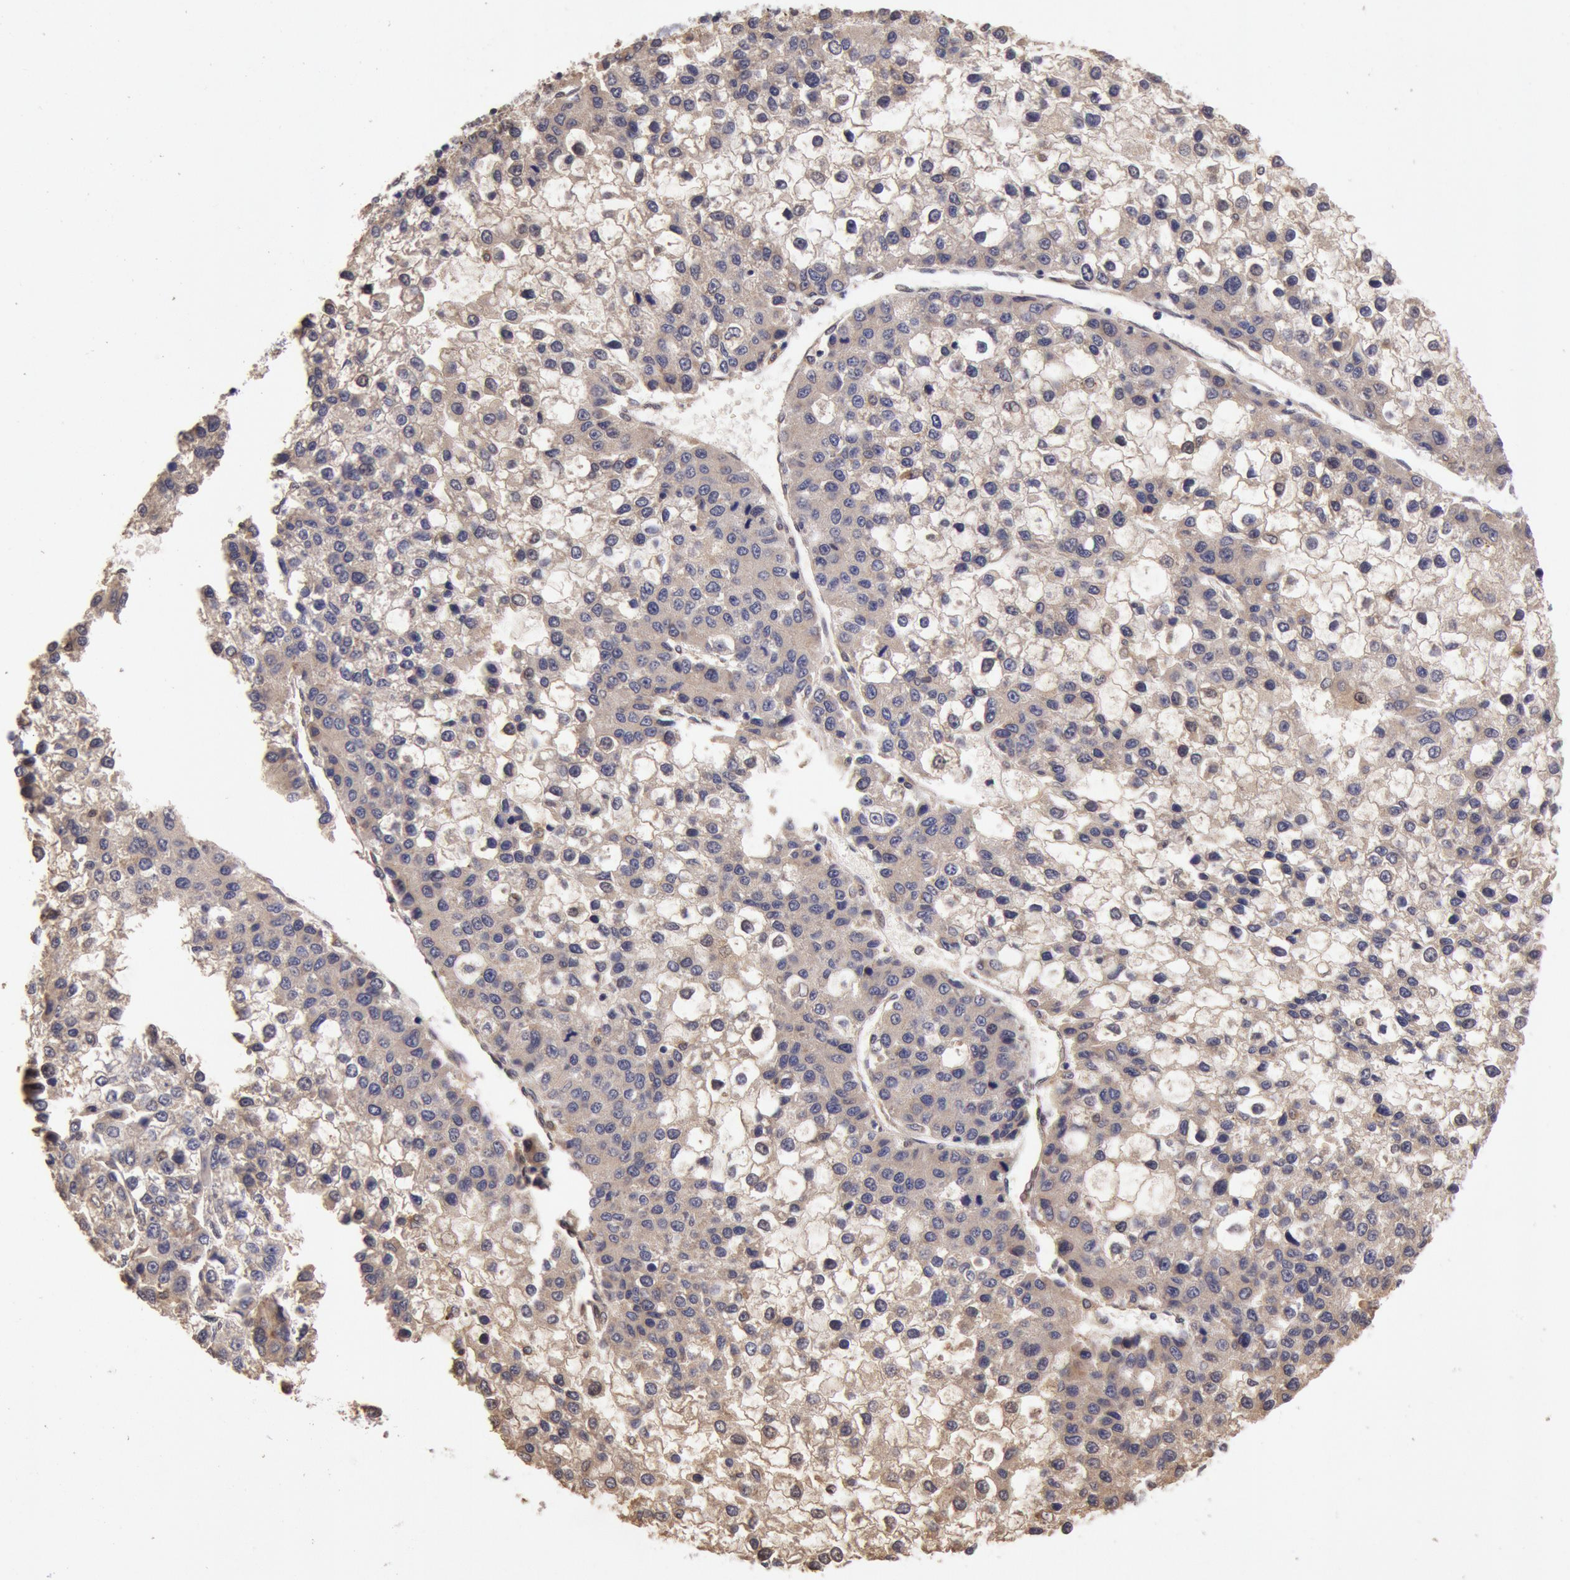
{"staining": {"intensity": "weak", "quantity": ">75%", "location": "cytoplasmic/membranous"}, "tissue": "liver cancer", "cell_type": "Tumor cells", "image_type": "cancer", "snomed": [{"axis": "morphology", "description": "Carcinoma, Hepatocellular, NOS"}, {"axis": "topography", "description": "Liver"}], "caption": "IHC image of neoplastic tissue: human hepatocellular carcinoma (liver) stained using immunohistochemistry (IHC) reveals low levels of weak protein expression localized specifically in the cytoplasmic/membranous of tumor cells, appearing as a cytoplasmic/membranous brown color.", "gene": "COMT", "patient": {"sex": "female", "age": 66}}